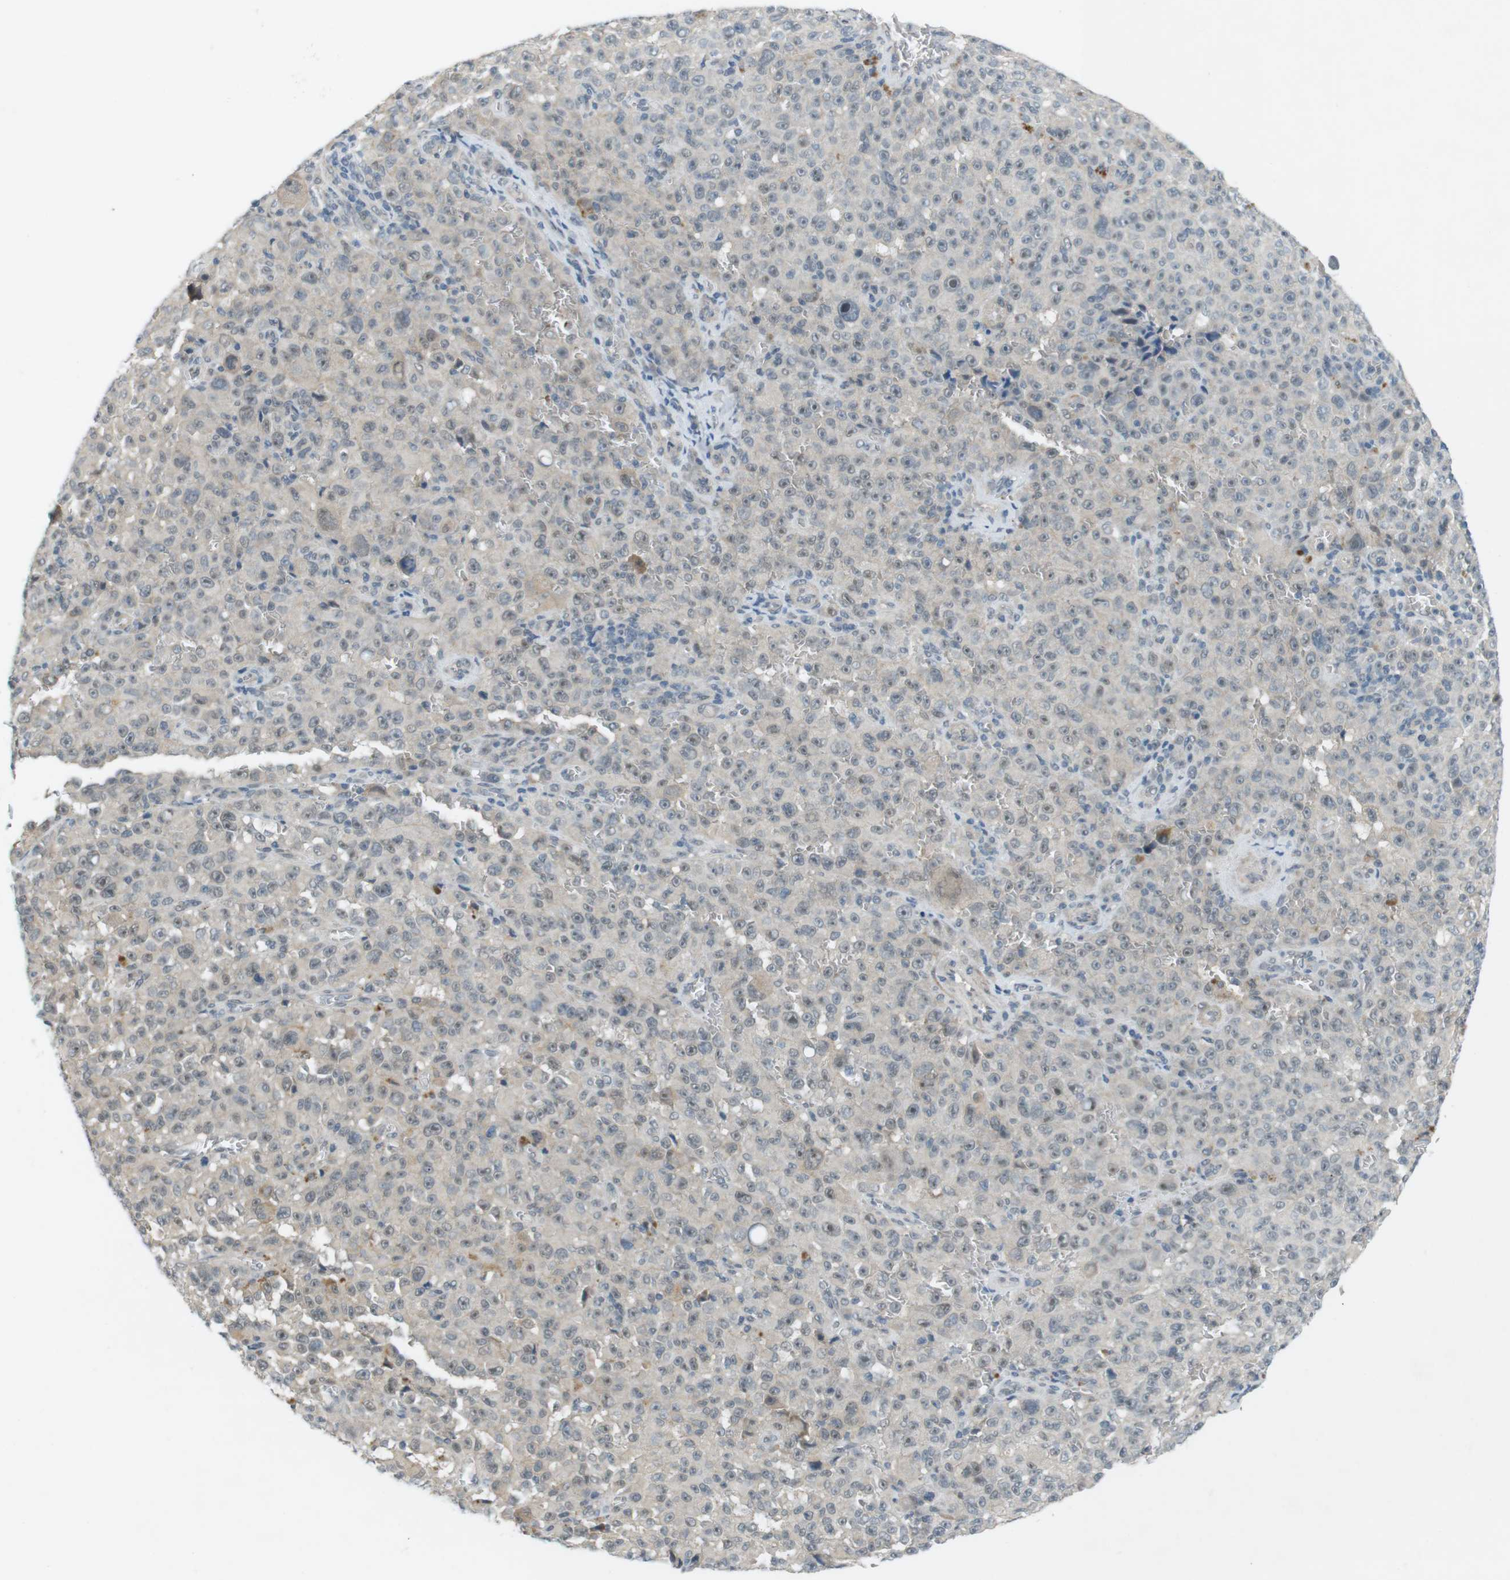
{"staining": {"intensity": "negative", "quantity": "none", "location": "none"}, "tissue": "melanoma", "cell_type": "Tumor cells", "image_type": "cancer", "snomed": [{"axis": "morphology", "description": "Malignant melanoma, NOS"}, {"axis": "topography", "description": "Skin"}], "caption": "Immunohistochemistry (IHC) photomicrograph of malignant melanoma stained for a protein (brown), which shows no staining in tumor cells.", "gene": "RTN3", "patient": {"sex": "female", "age": 82}}